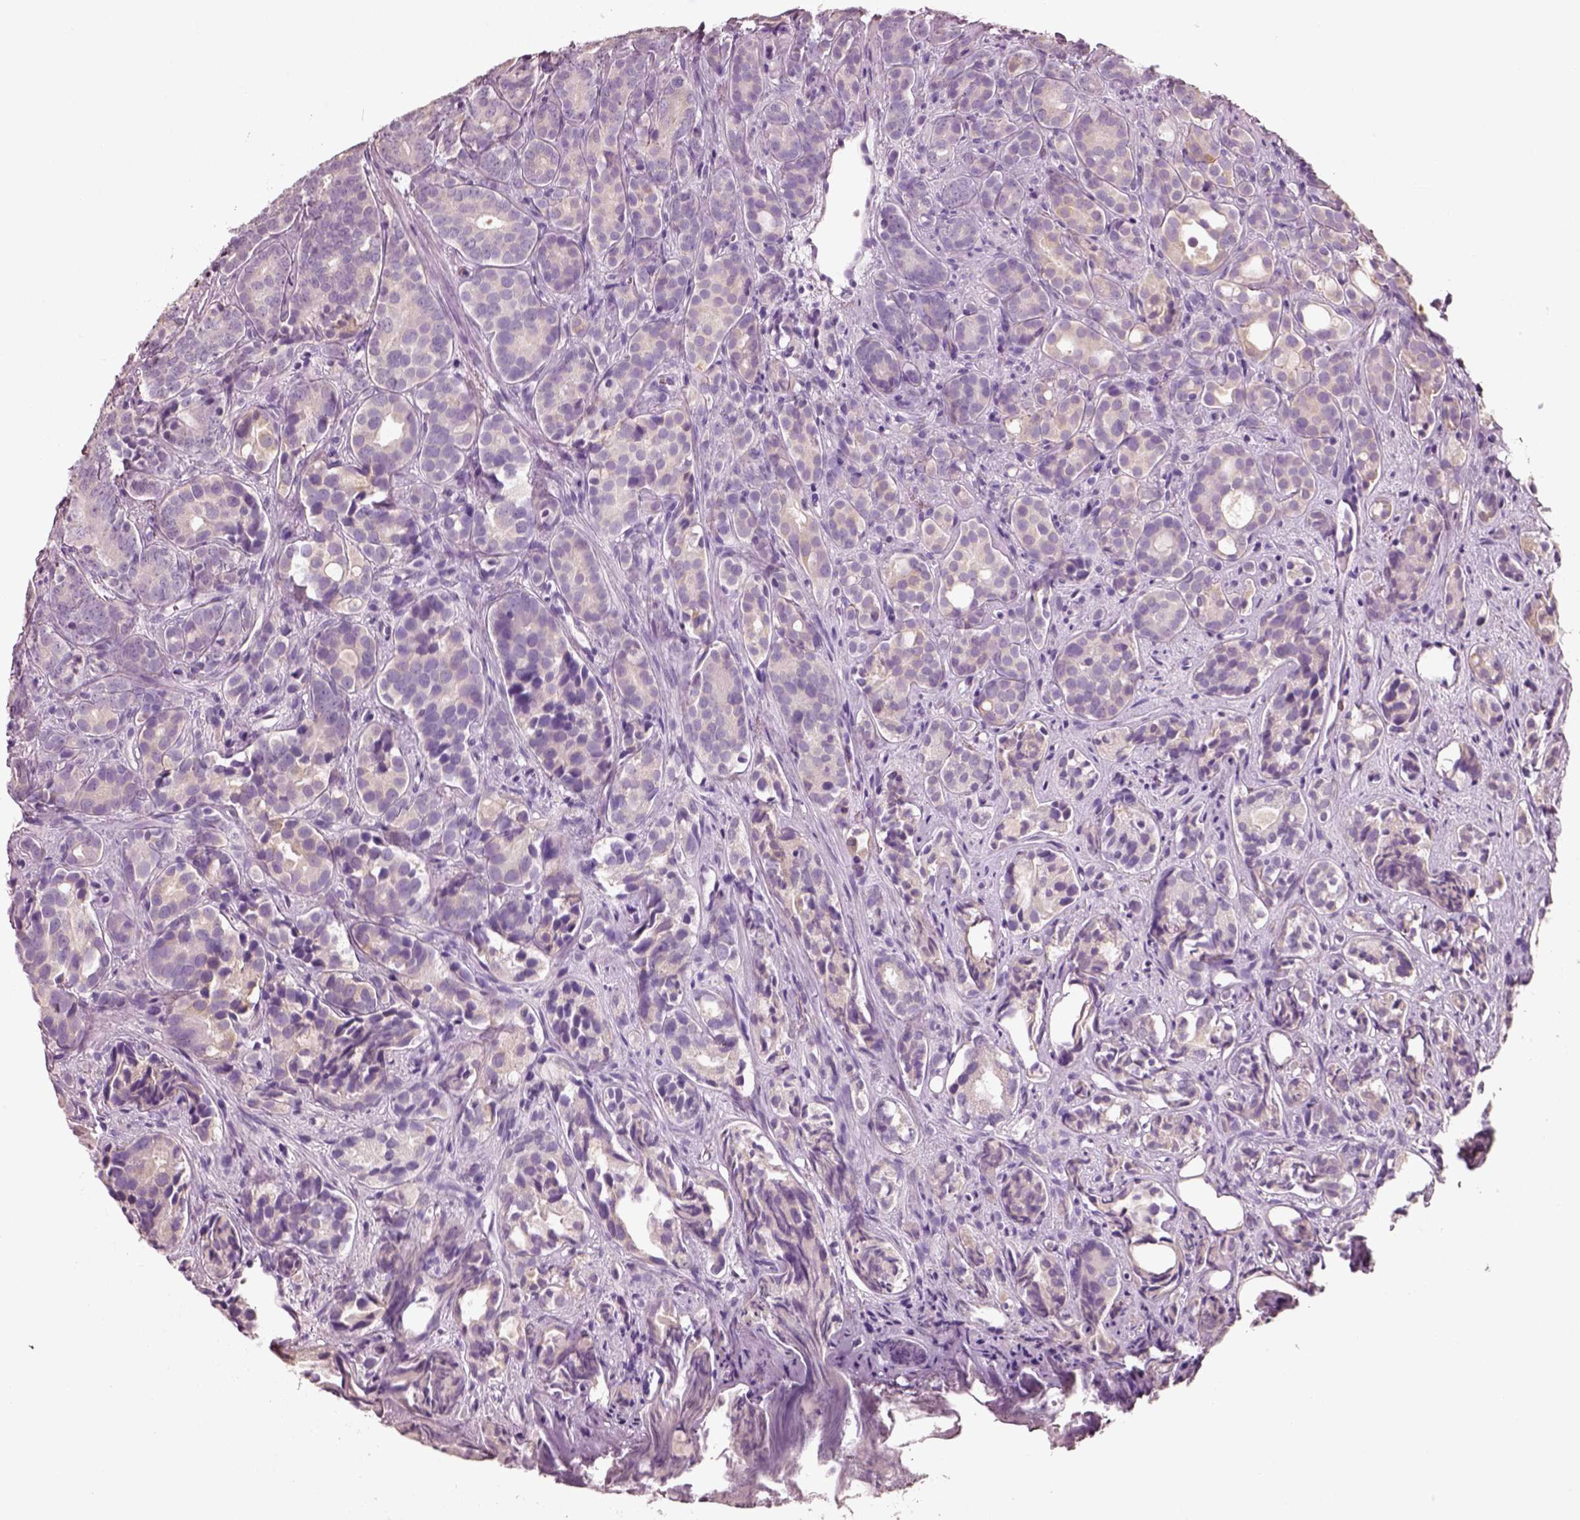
{"staining": {"intensity": "negative", "quantity": "none", "location": "none"}, "tissue": "prostate cancer", "cell_type": "Tumor cells", "image_type": "cancer", "snomed": [{"axis": "morphology", "description": "Adenocarcinoma, High grade"}, {"axis": "topography", "description": "Prostate"}], "caption": "This photomicrograph is of adenocarcinoma (high-grade) (prostate) stained with immunohistochemistry (IHC) to label a protein in brown with the nuclei are counter-stained blue. There is no expression in tumor cells. (Stains: DAB (3,3'-diaminobenzidine) immunohistochemistry with hematoxylin counter stain, Microscopy: brightfield microscopy at high magnification).", "gene": "PNOC", "patient": {"sex": "male", "age": 84}}